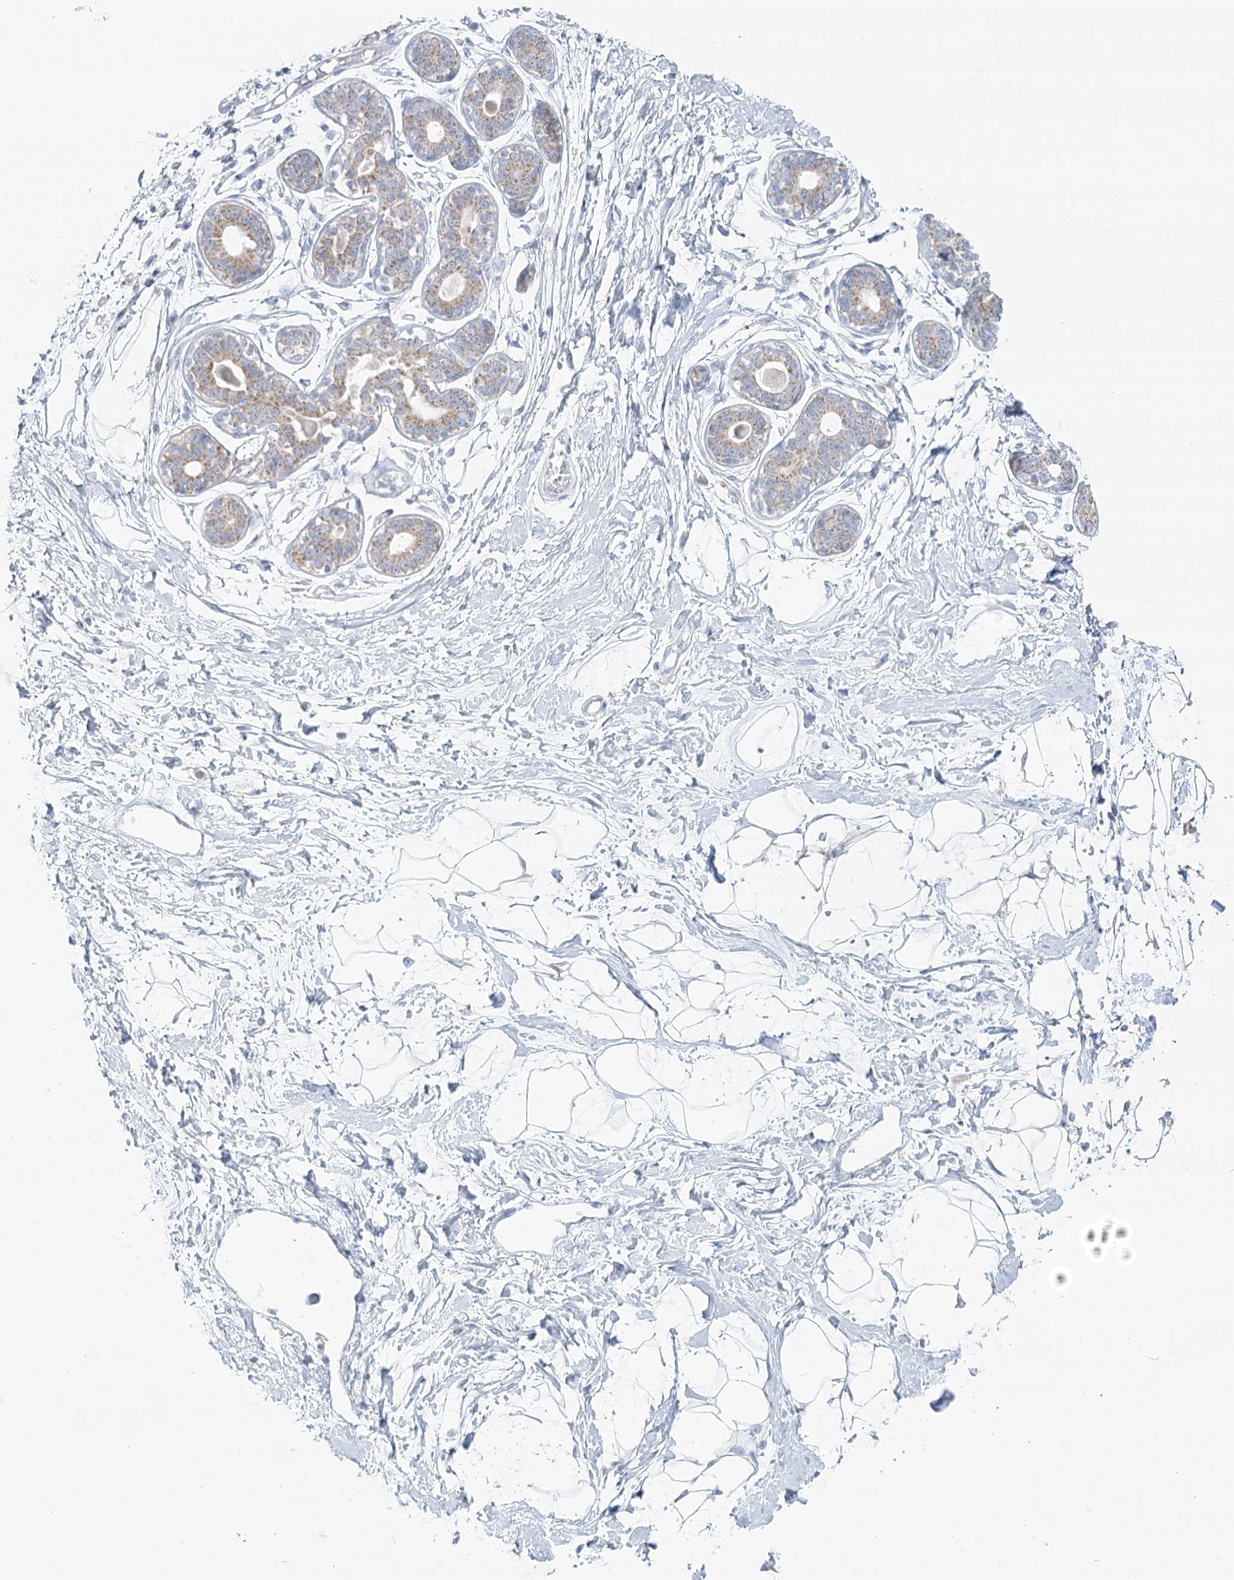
{"staining": {"intensity": "negative", "quantity": "none", "location": "none"}, "tissue": "breast", "cell_type": "Adipocytes", "image_type": "normal", "snomed": [{"axis": "morphology", "description": "Normal tissue, NOS"}, {"axis": "topography", "description": "Breast"}], "caption": "Immunohistochemical staining of unremarkable breast demonstrates no significant expression in adipocytes.", "gene": "BPHL", "patient": {"sex": "female", "age": 45}}